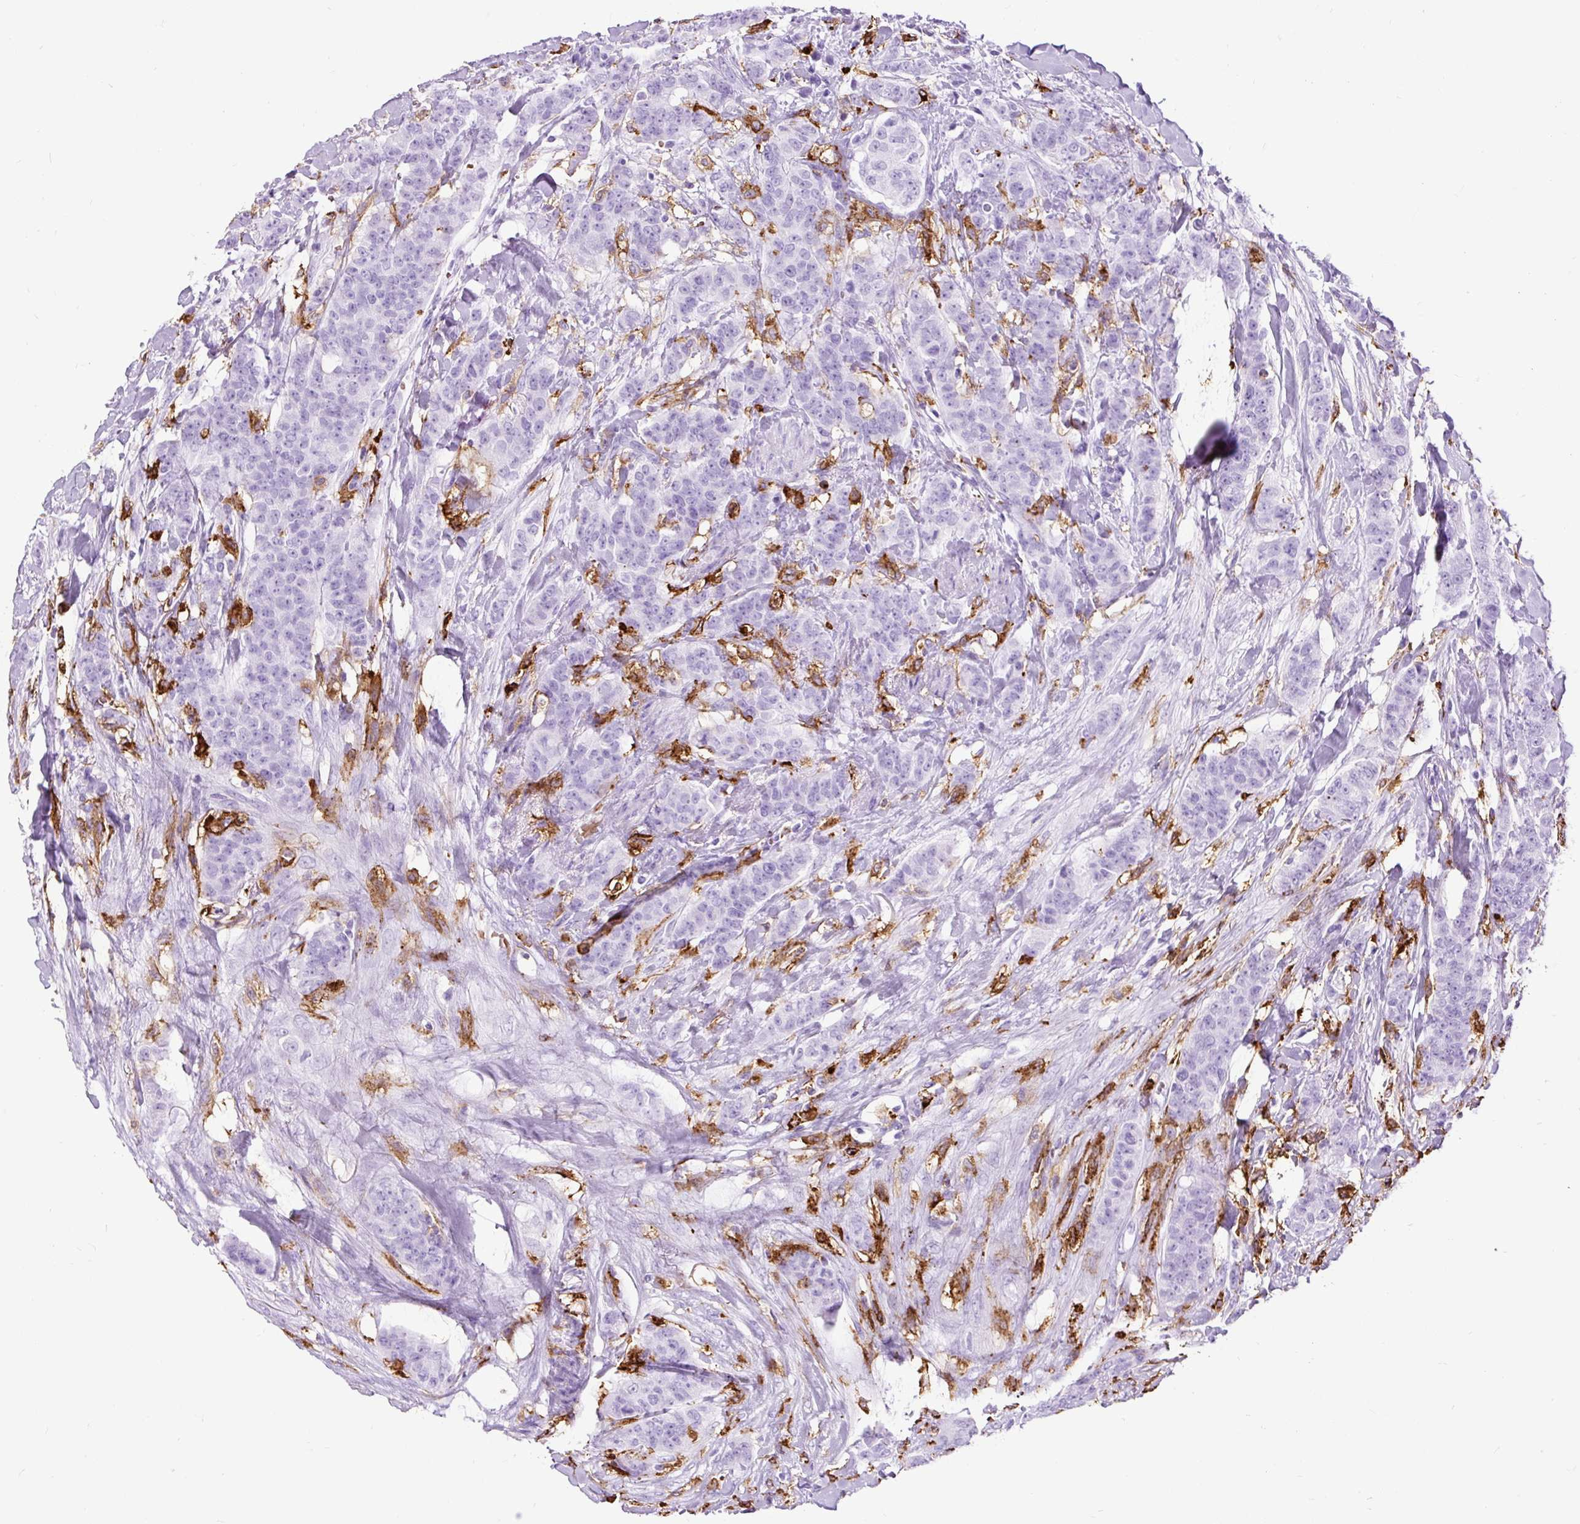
{"staining": {"intensity": "negative", "quantity": "none", "location": "none"}, "tissue": "breast cancer", "cell_type": "Tumor cells", "image_type": "cancer", "snomed": [{"axis": "morphology", "description": "Duct carcinoma"}, {"axis": "topography", "description": "Breast"}], "caption": "High magnification brightfield microscopy of breast cancer stained with DAB (brown) and counterstained with hematoxylin (blue): tumor cells show no significant positivity.", "gene": "HLA-DRA", "patient": {"sex": "female", "age": 40}}